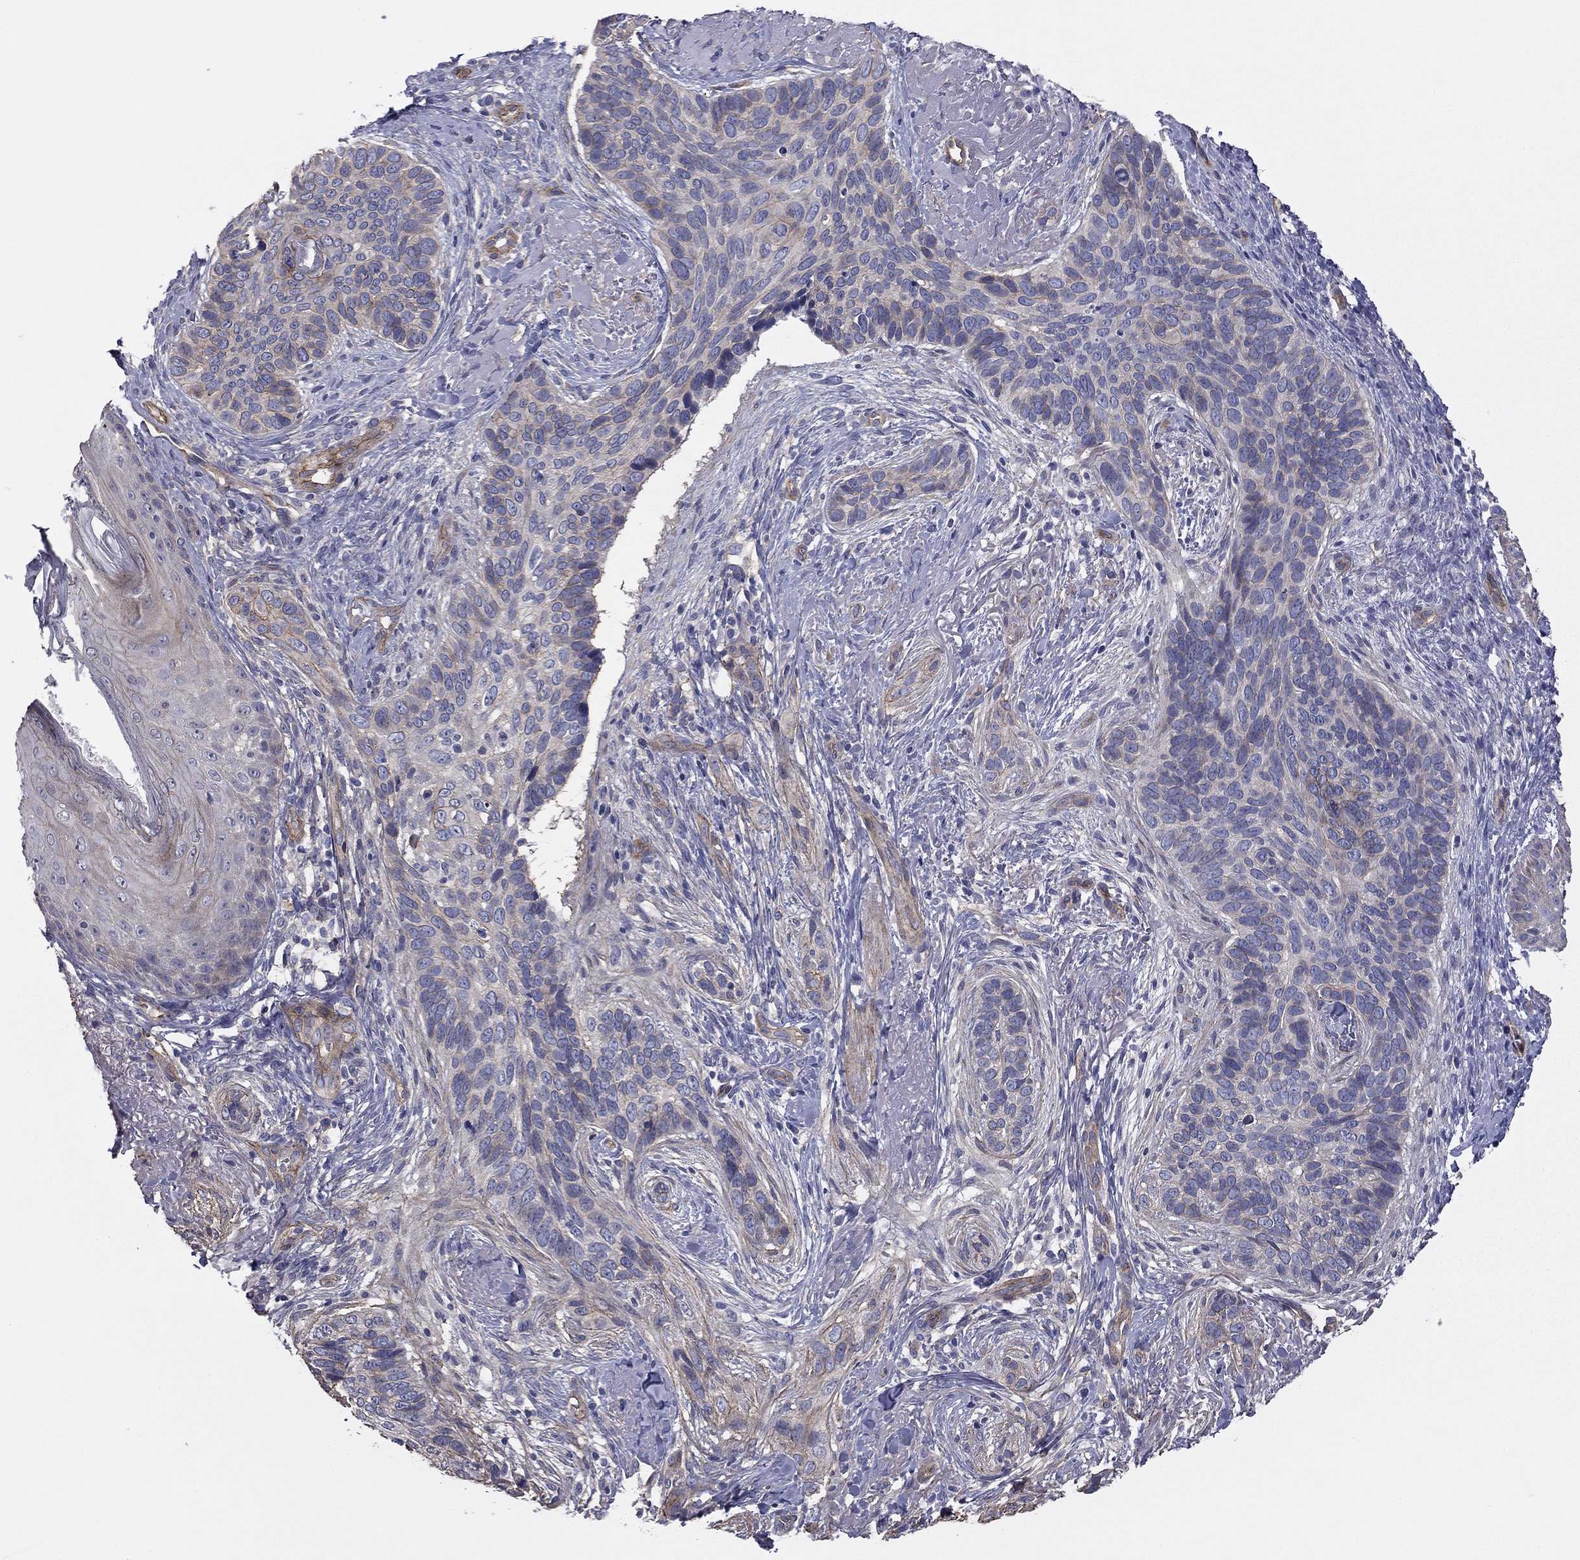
{"staining": {"intensity": "weak", "quantity": "<25%", "location": "cytoplasmic/membranous"}, "tissue": "skin cancer", "cell_type": "Tumor cells", "image_type": "cancer", "snomed": [{"axis": "morphology", "description": "Basal cell carcinoma"}, {"axis": "topography", "description": "Skin"}], "caption": "This is an immunohistochemistry micrograph of human skin basal cell carcinoma. There is no positivity in tumor cells.", "gene": "TCHH", "patient": {"sex": "male", "age": 91}}